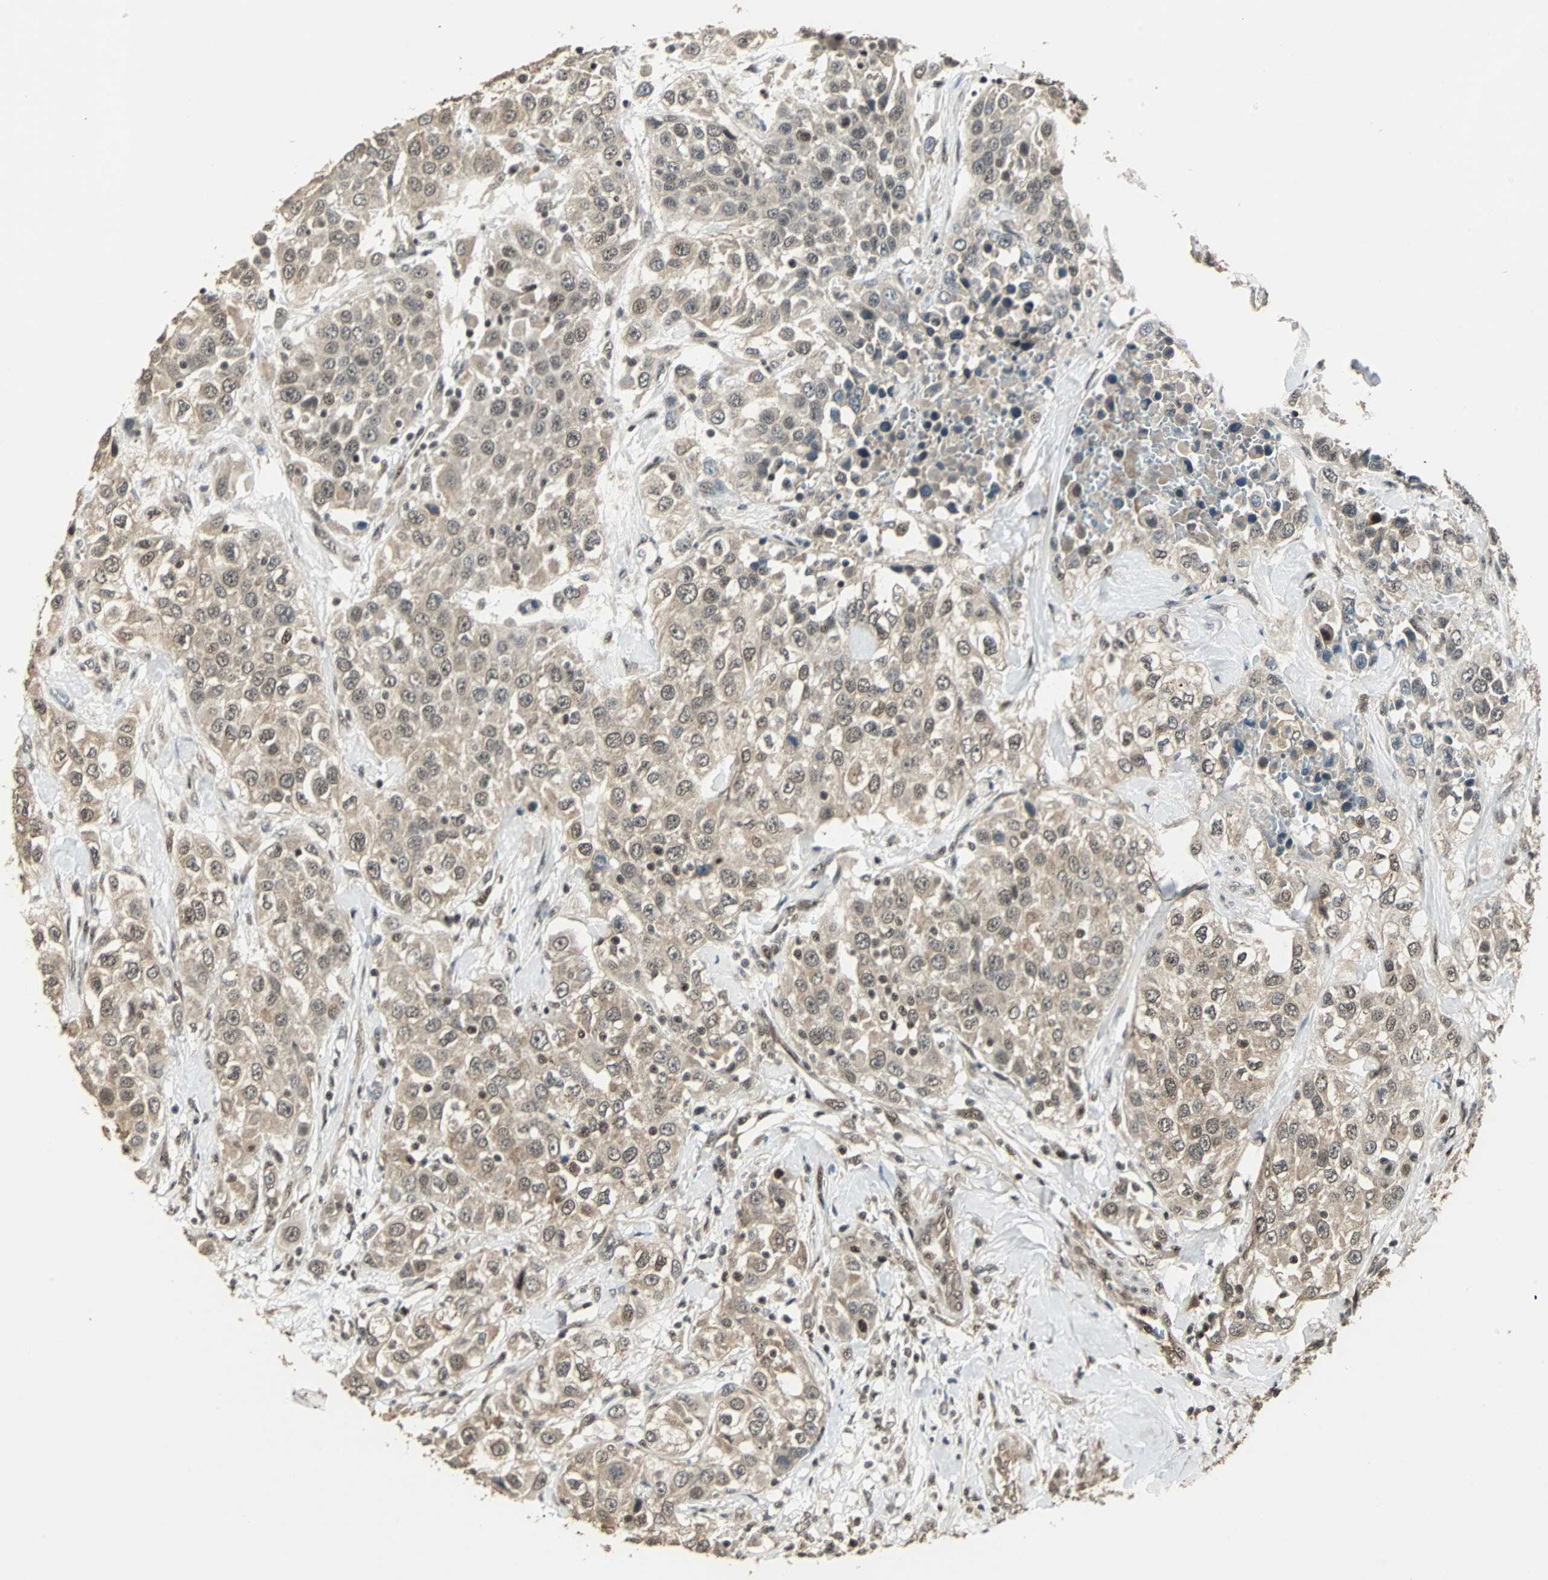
{"staining": {"intensity": "moderate", "quantity": ">75%", "location": "nuclear"}, "tissue": "urothelial cancer", "cell_type": "Tumor cells", "image_type": "cancer", "snomed": [{"axis": "morphology", "description": "Urothelial carcinoma, High grade"}, {"axis": "topography", "description": "Urinary bladder"}], "caption": "The micrograph reveals immunohistochemical staining of urothelial cancer. There is moderate nuclear staining is appreciated in about >75% of tumor cells. Immunohistochemistry stains the protein of interest in brown and the nuclei are stained blue.", "gene": "MED4", "patient": {"sex": "female", "age": 80}}